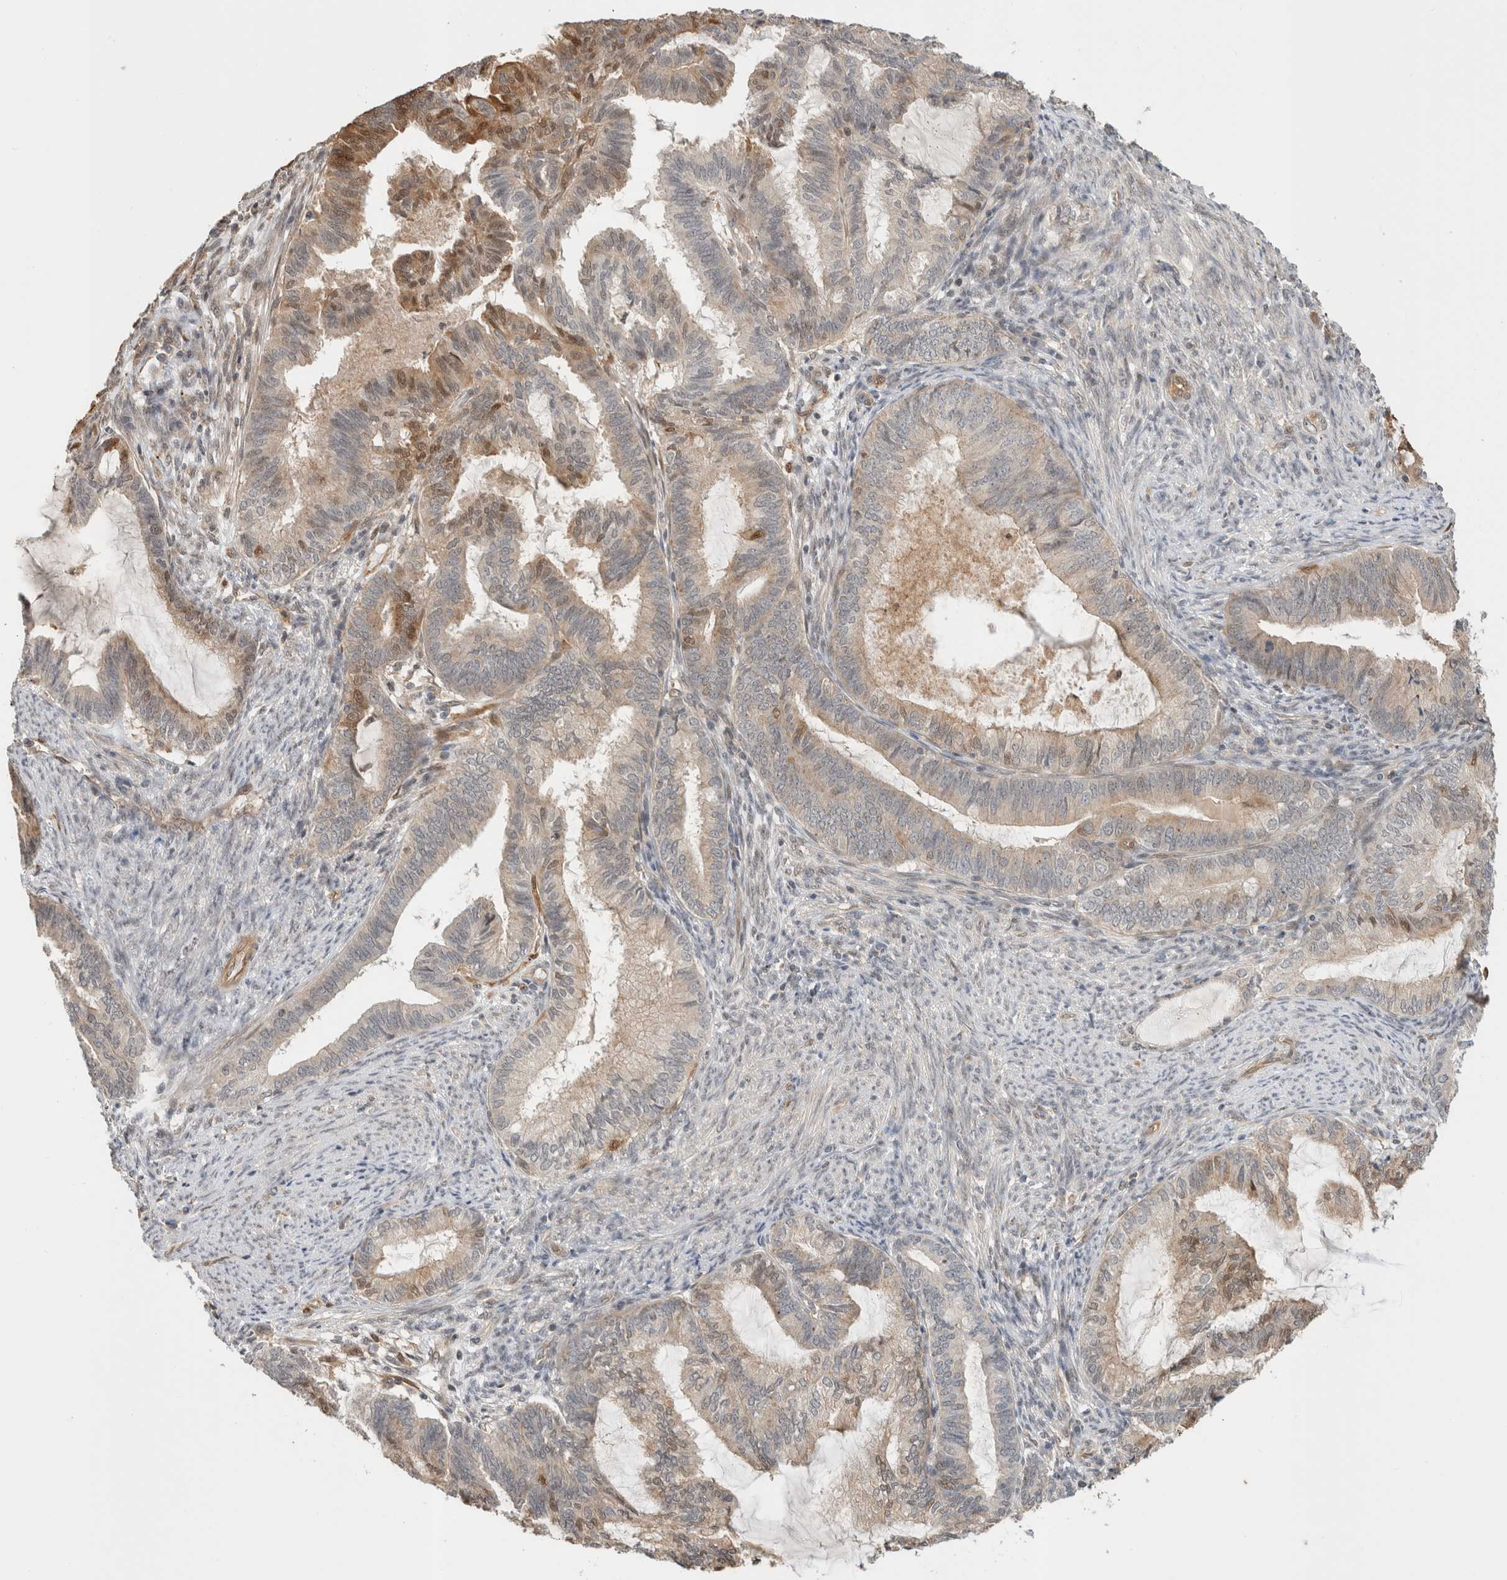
{"staining": {"intensity": "moderate", "quantity": "<25%", "location": "nuclear"}, "tissue": "endometrial cancer", "cell_type": "Tumor cells", "image_type": "cancer", "snomed": [{"axis": "morphology", "description": "Adenocarcinoma, NOS"}, {"axis": "topography", "description": "Endometrium"}], "caption": "Human endometrial cancer stained with a brown dye demonstrates moderate nuclear positive staining in about <25% of tumor cells.", "gene": "OTUD6B", "patient": {"sex": "female", "age": 86}}